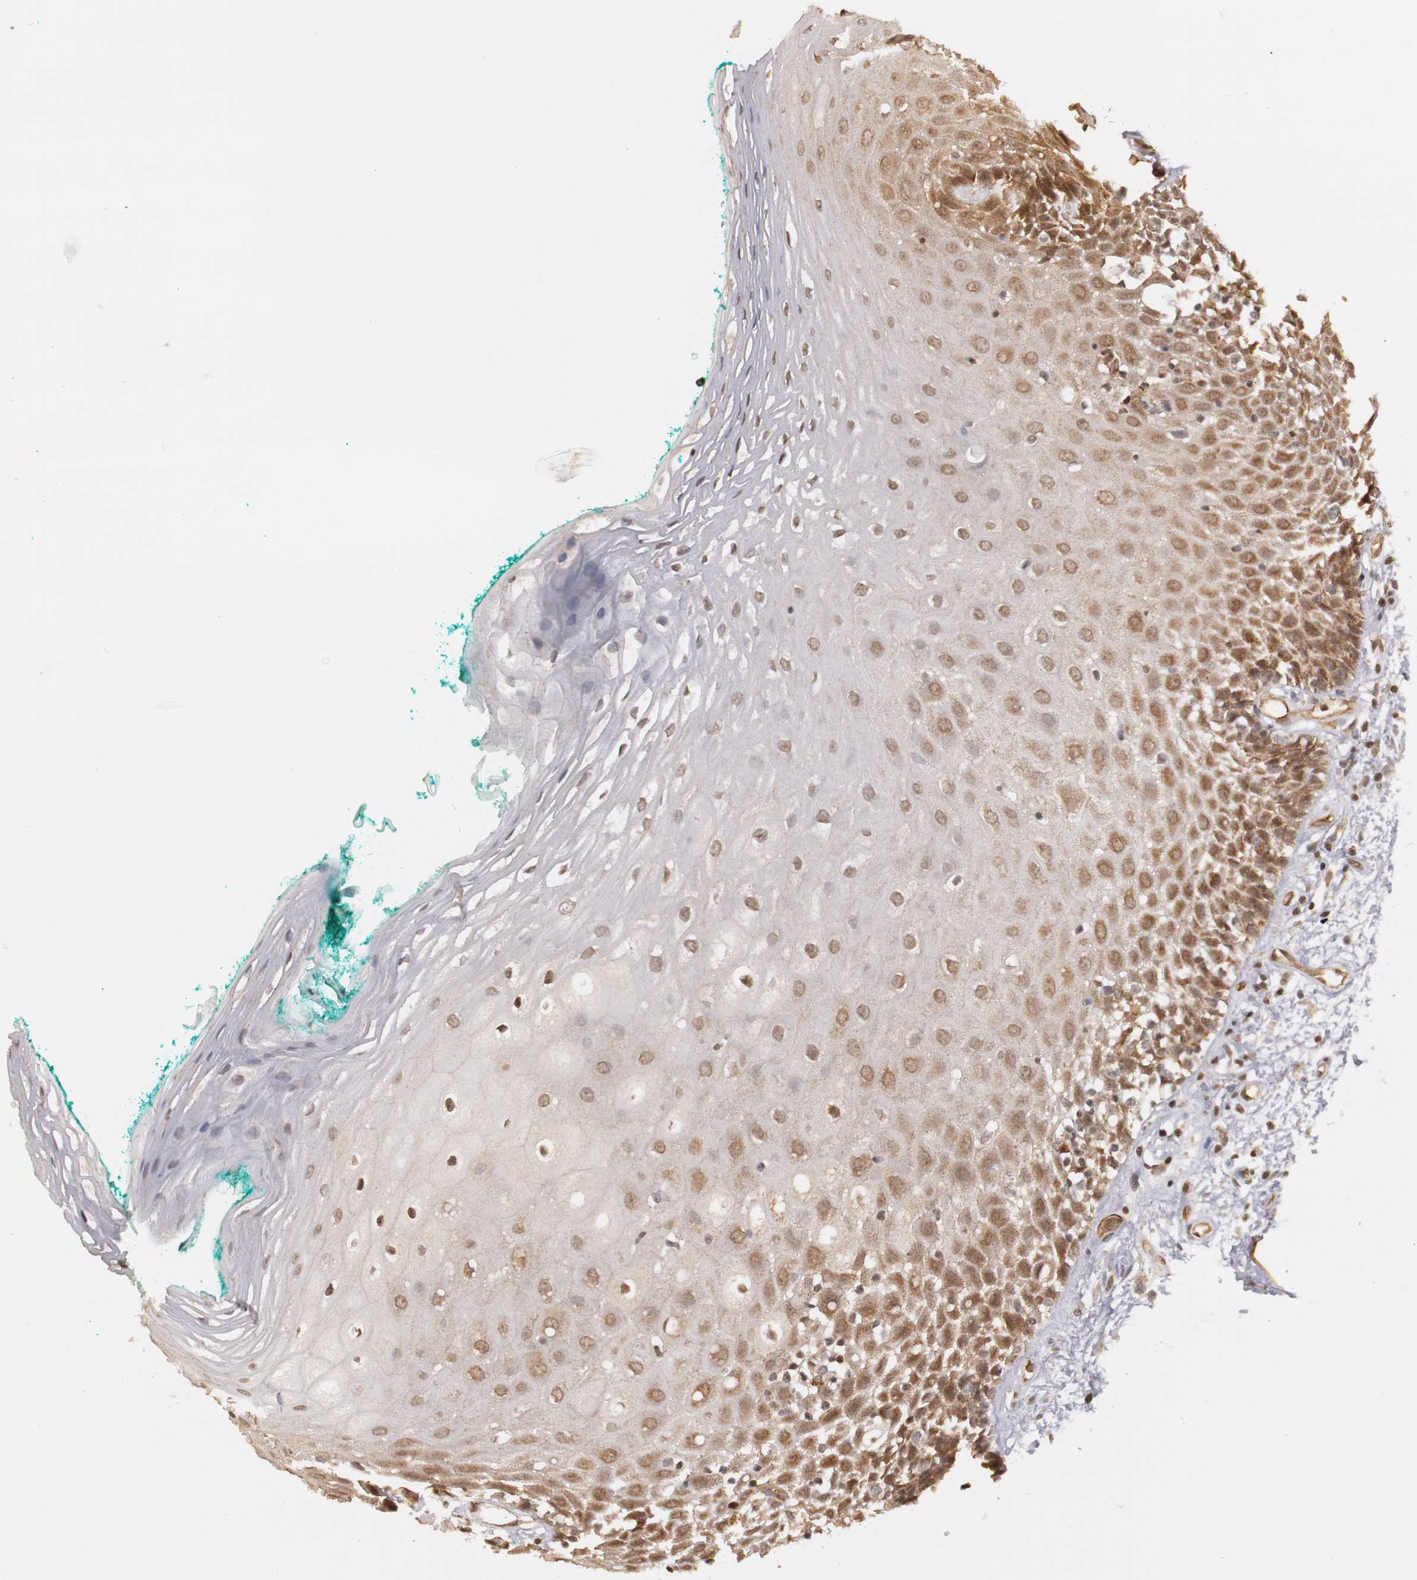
{"staining": {"intensity": "moderate", "quantity": "25%-75%", "location": "cytoplasmic/membranous,nuclear"}, "tissue": "oral mucosa", "cell_type": "Squamous epithelial cells", "image_type": "normal", "snomed": [{"axis": "morphology", "description": "Normal tissue, NOS"}, {"axis": "morphology", "description": "Squamous cell carcinoma, NOS"}, {"axis": "topography", "description": "Skeletal muscle"}, {"axis": "topography", "description": "Oral tissue"}, {"axis": "topography", "description": "Head-Neck"}], "caption": "Unremarkable oral mucosa reveals moderate cytoplasmic/membranous,nuclear expression in about 25%-75% of squamous epithelial cells, visualized by immunohistochemistry. The protein of interest is shown in brown color, while the nuclei are stained blue.", "gene": "PLEKHA1", "patient": {"sex": "female", "age": 84}}